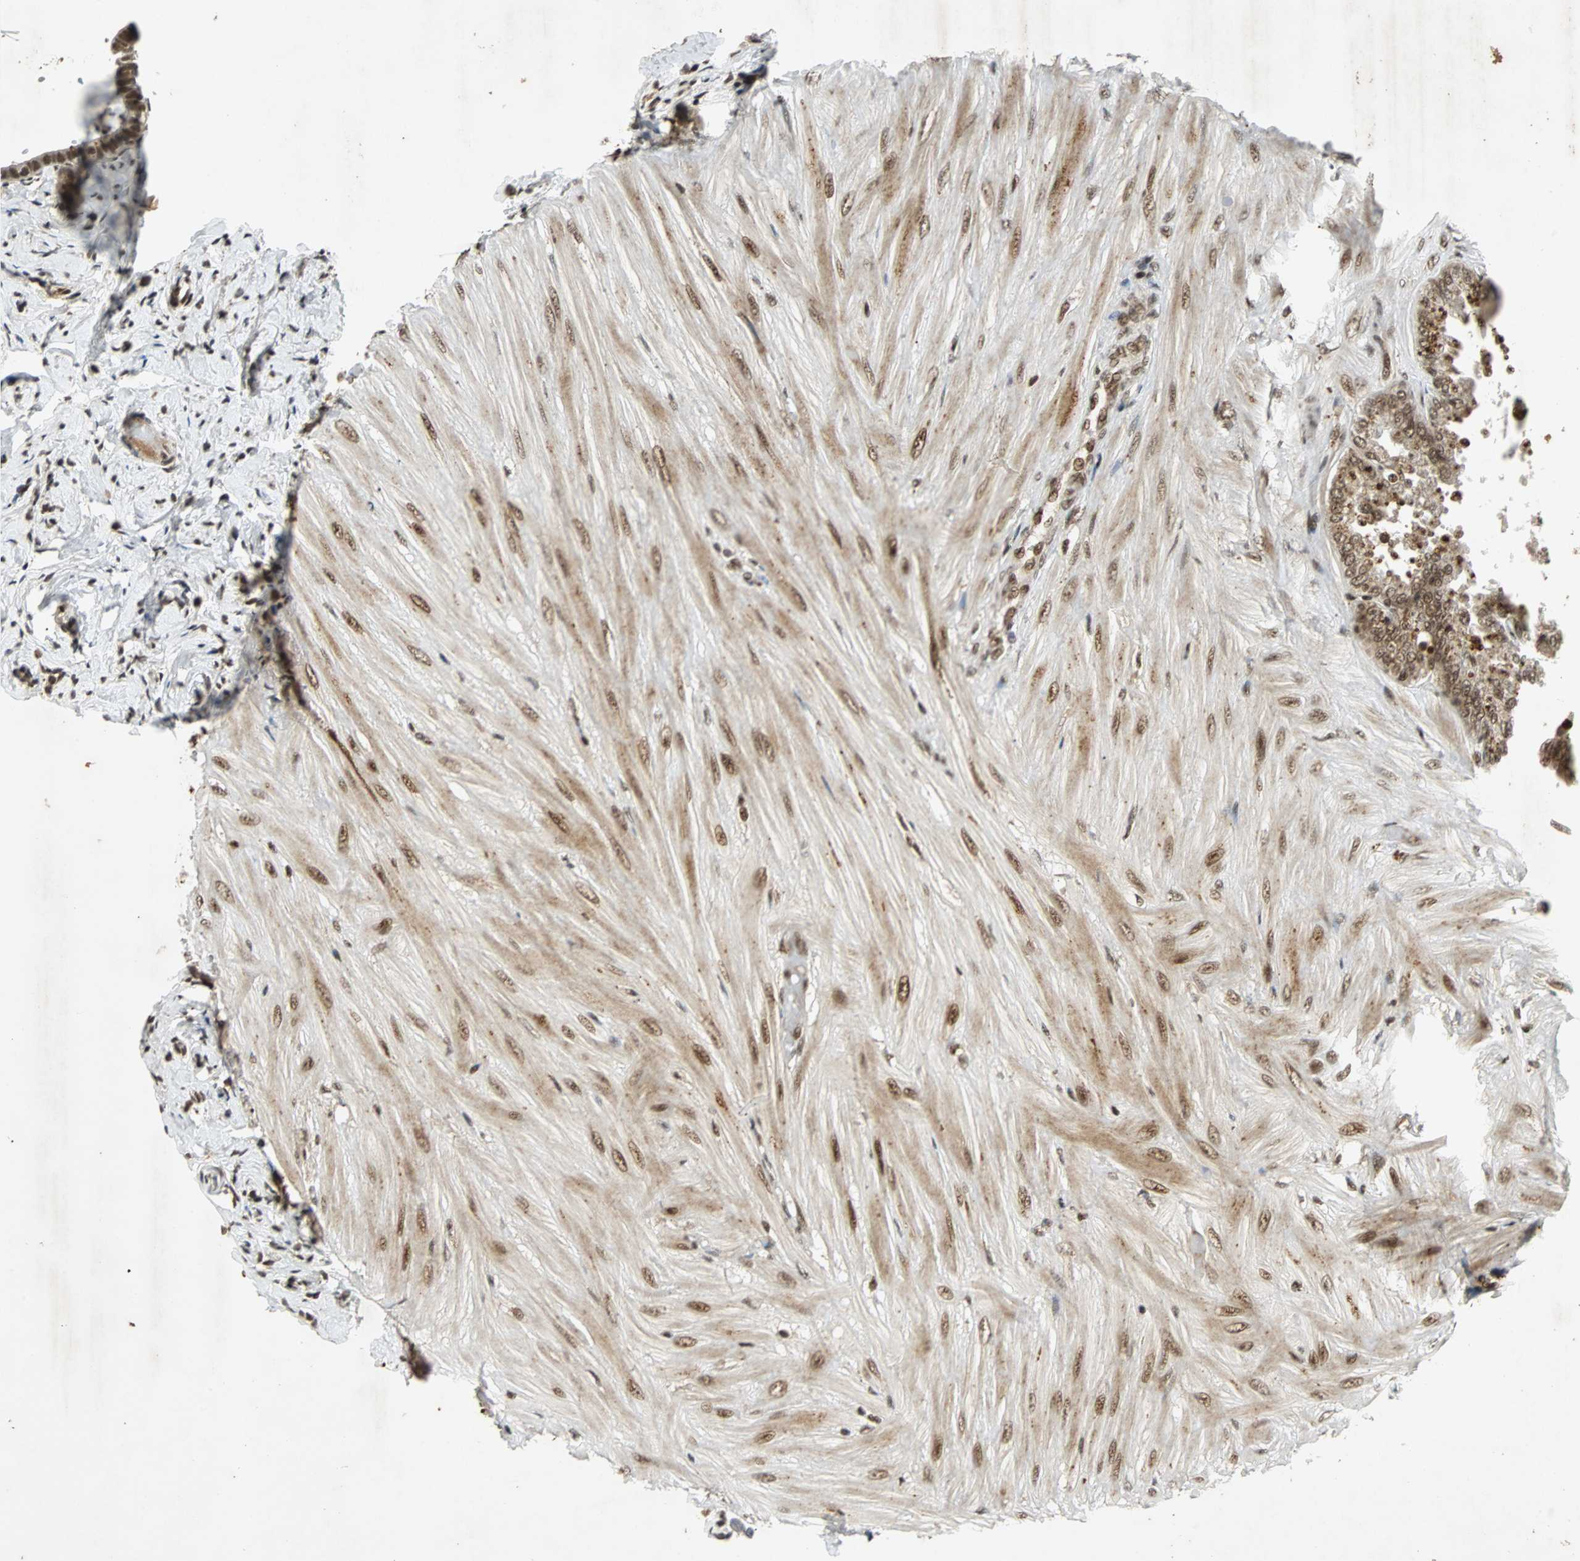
{"staining": {"intensity": "moderate", "quantity": ">75%", "location": "nuclear"}, "tissue": "seminal vesicle", "cell_type": "Glandular cells", "image_type": "normal", "snomed": [{"axis": "morphology", "description": "Normal tissue, NOS"}, {"axis": "topography", "description": "Seminal veicle"}], "caption": "IHC histopathology image of normal seminal vesicle: seminal vesicle stained using immunohistochemistry (IHC) shows medium levels of moderate protein expression localized specifically in the nuclear of glandular cells, appearing as a nuclear brown color.", "gene": "TAF5", "patient": {"sex": "male", "age": 46}}